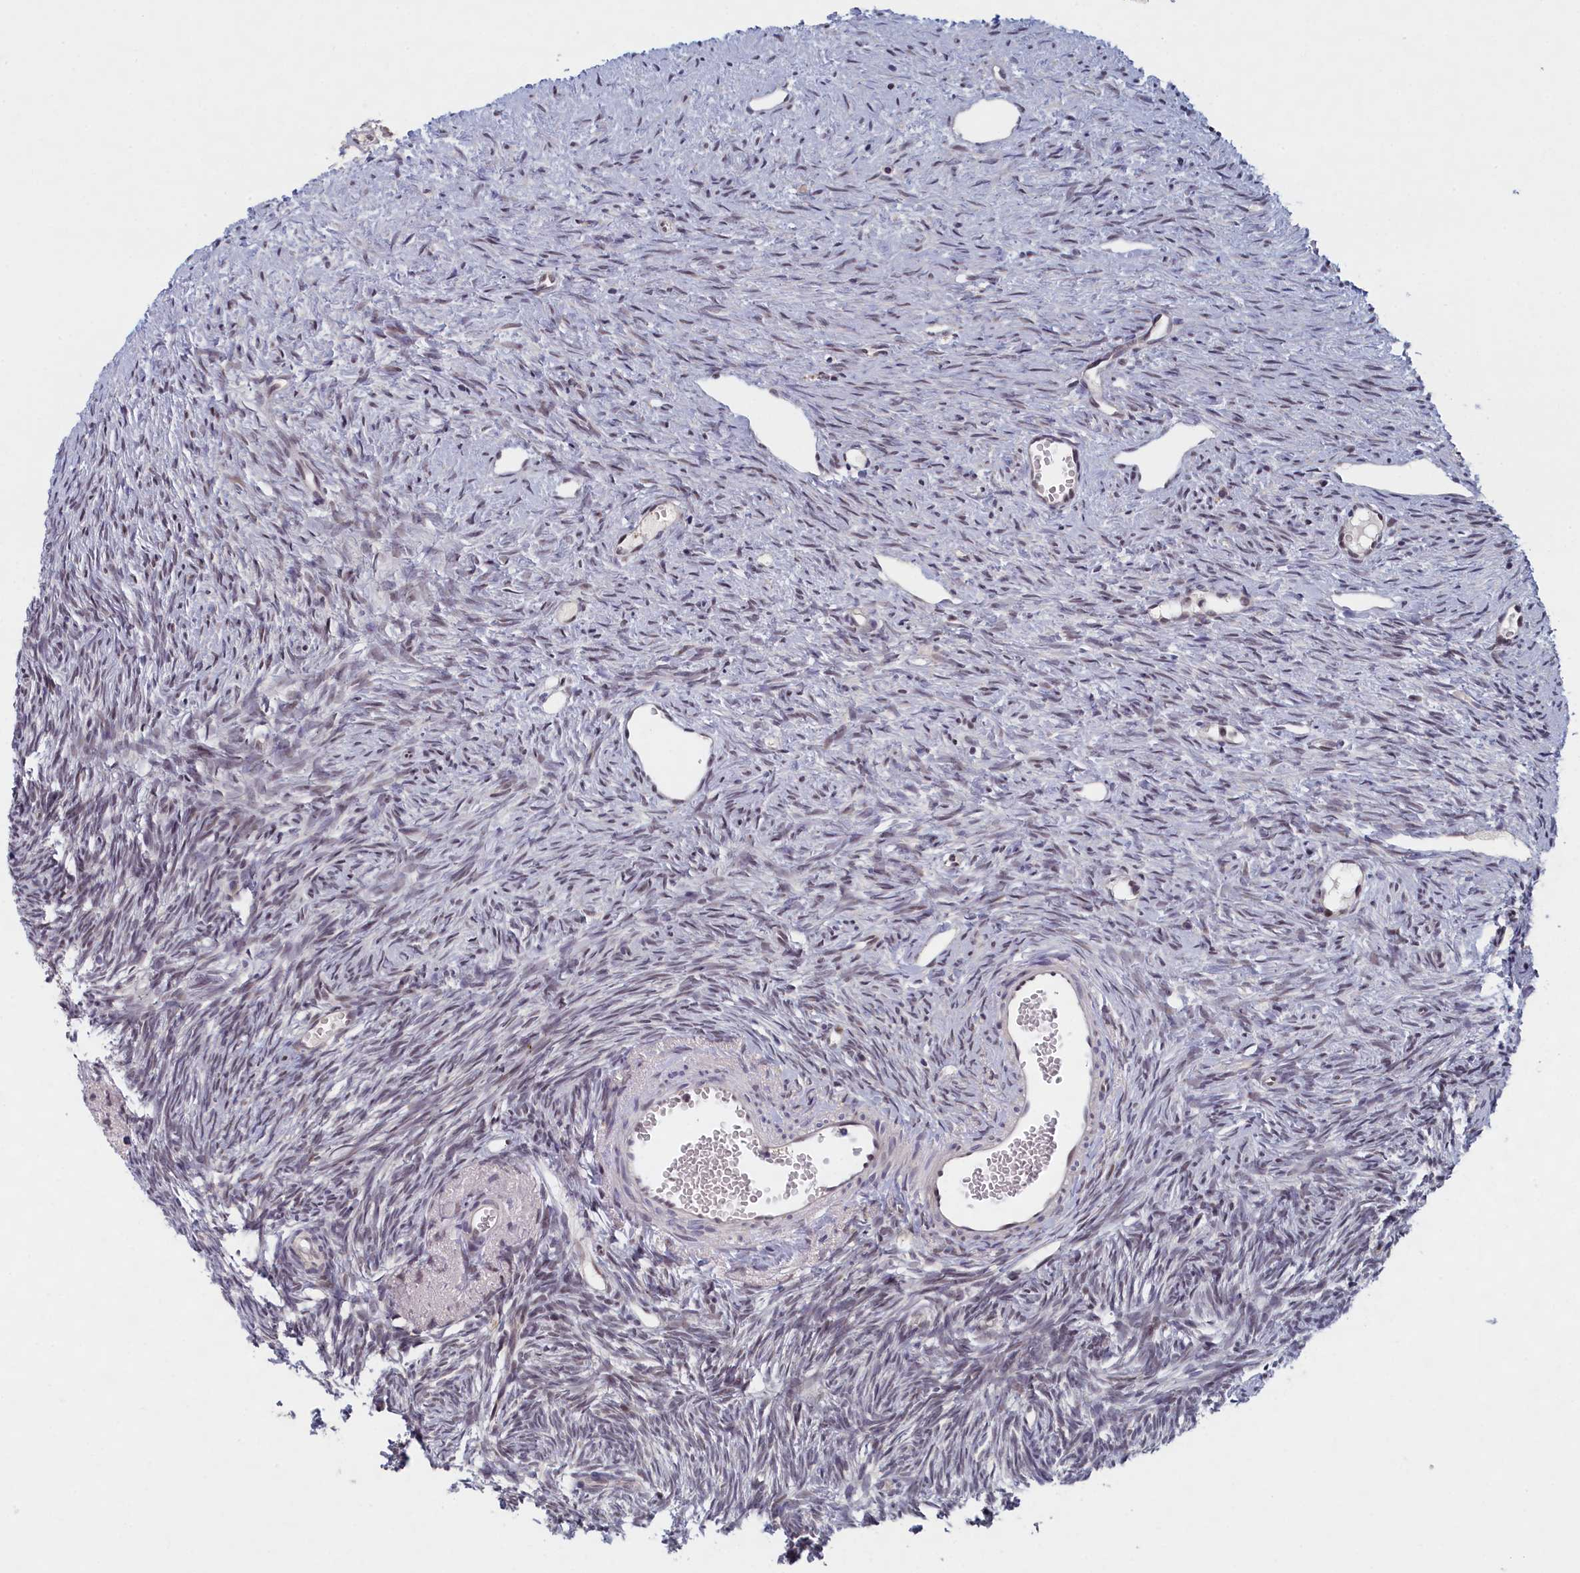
{"staining": {"intensity": "weak", "quantity": ">75%", "location": "cytoplasmic/membranous,nuclear"}, "tissue": "ovary", "cell_type": "Follicle cells", "image_type": "normal", "snomed": [{"axis": "morphology", "description": "Normal tissue, NOS"}, {"axis": "topography", "description": "Ovary"}], "caption": "IHC photomicrograph of unremarkable human ovary stained for a protein (brown), which shows low levels of weak cytoplasmic/membranous,nuclear positivity in about >75% of follicle cells.", "gene": "DNAJC17", "patient": {"sex": "female", "age": 51}}